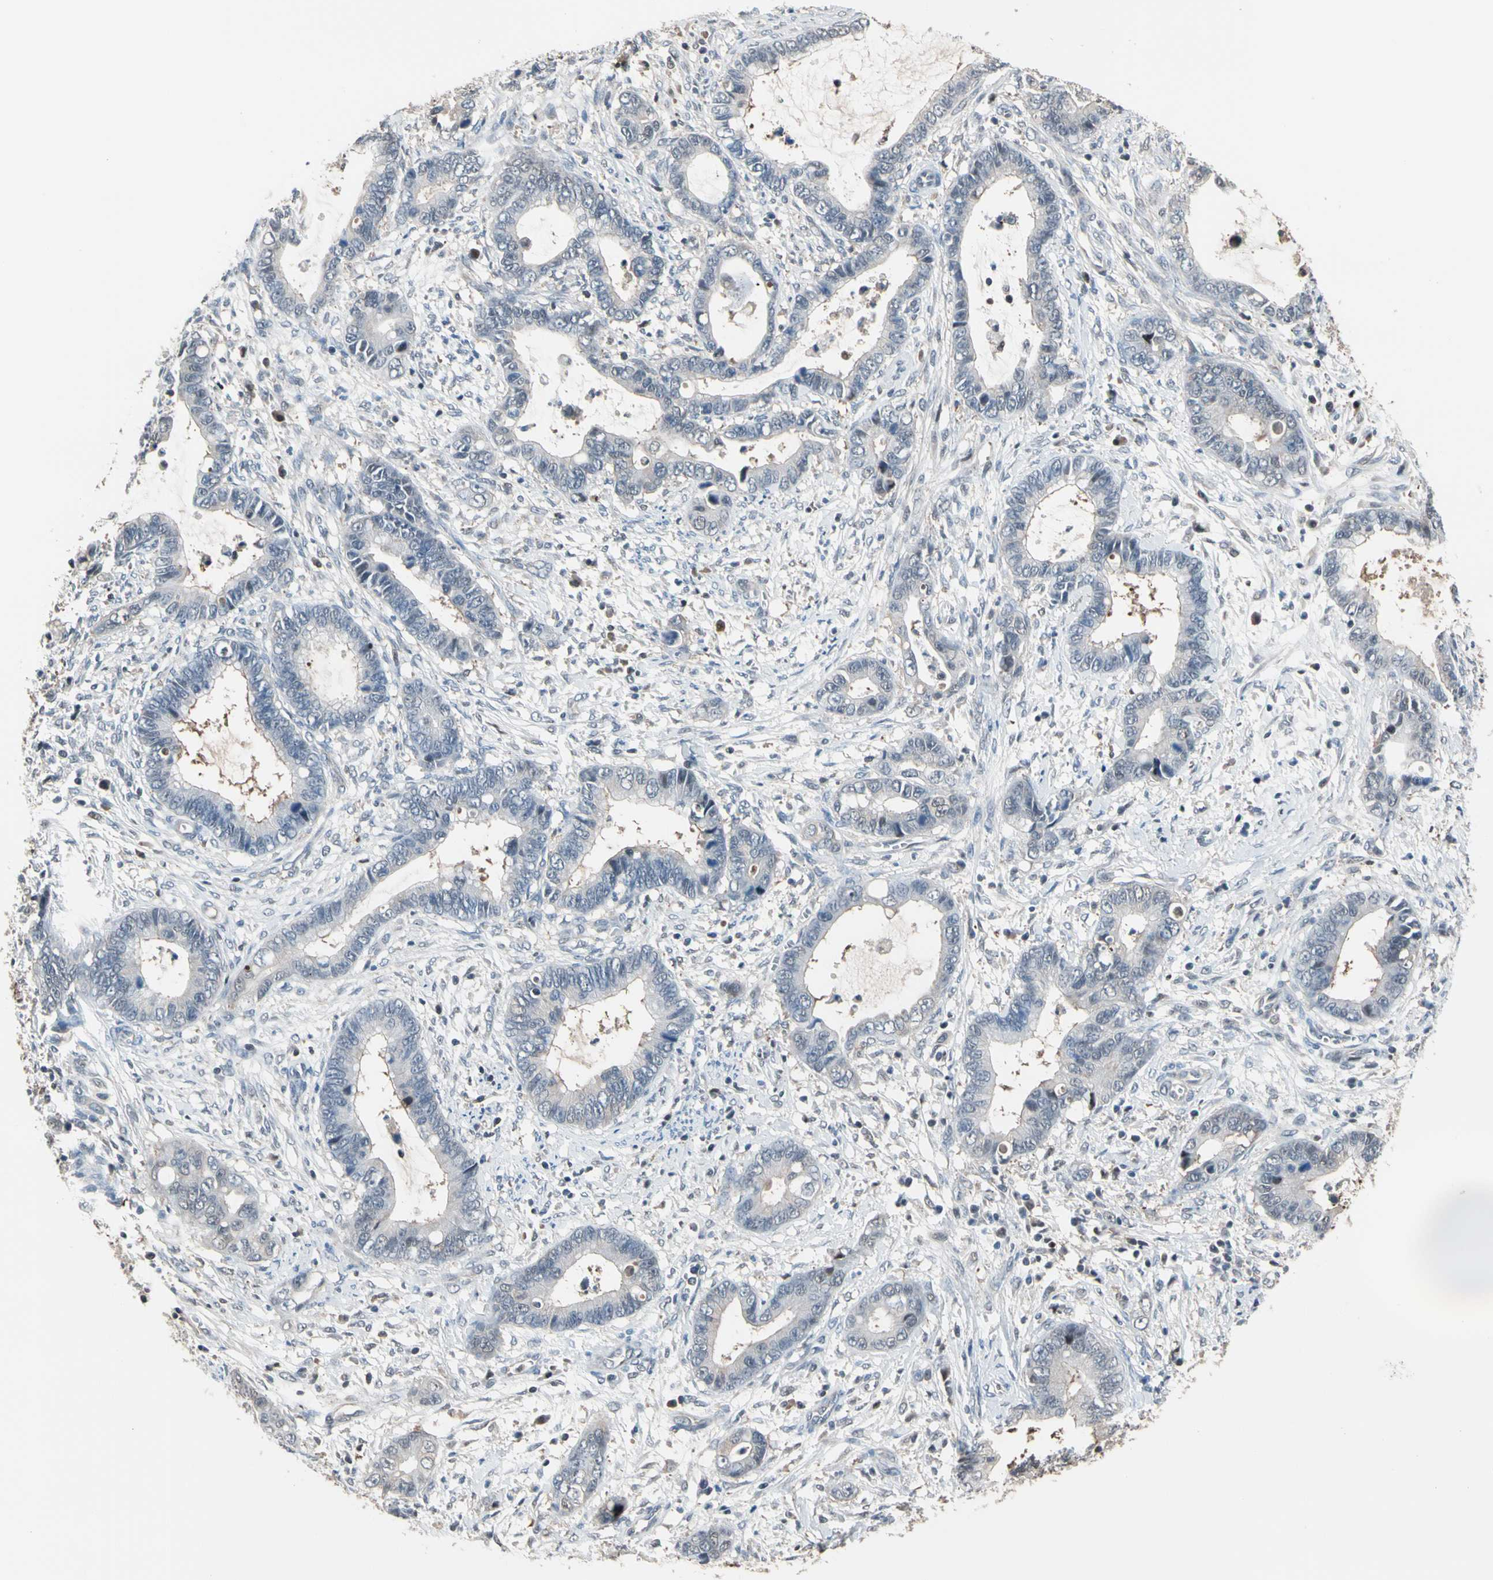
{"staining": {"intensity": "weak", "quantity": "<25%", "location": "cytoplasmic/membranous"}, "tissue": "cervical cancer", "cell_type": "Tumor cells", "image_type": "cancer", "snomed": [{"axis": "morphology", "description": "Adenocarcinoma, NOS"}, {"axis": "topography", "description": "Cervix"}], "caption": "There is no significant positivity in tumor cells of adenocarcinoma (cervical).", "gene": "PSMA2", "patient": {"sex": "female", "age": 44}}